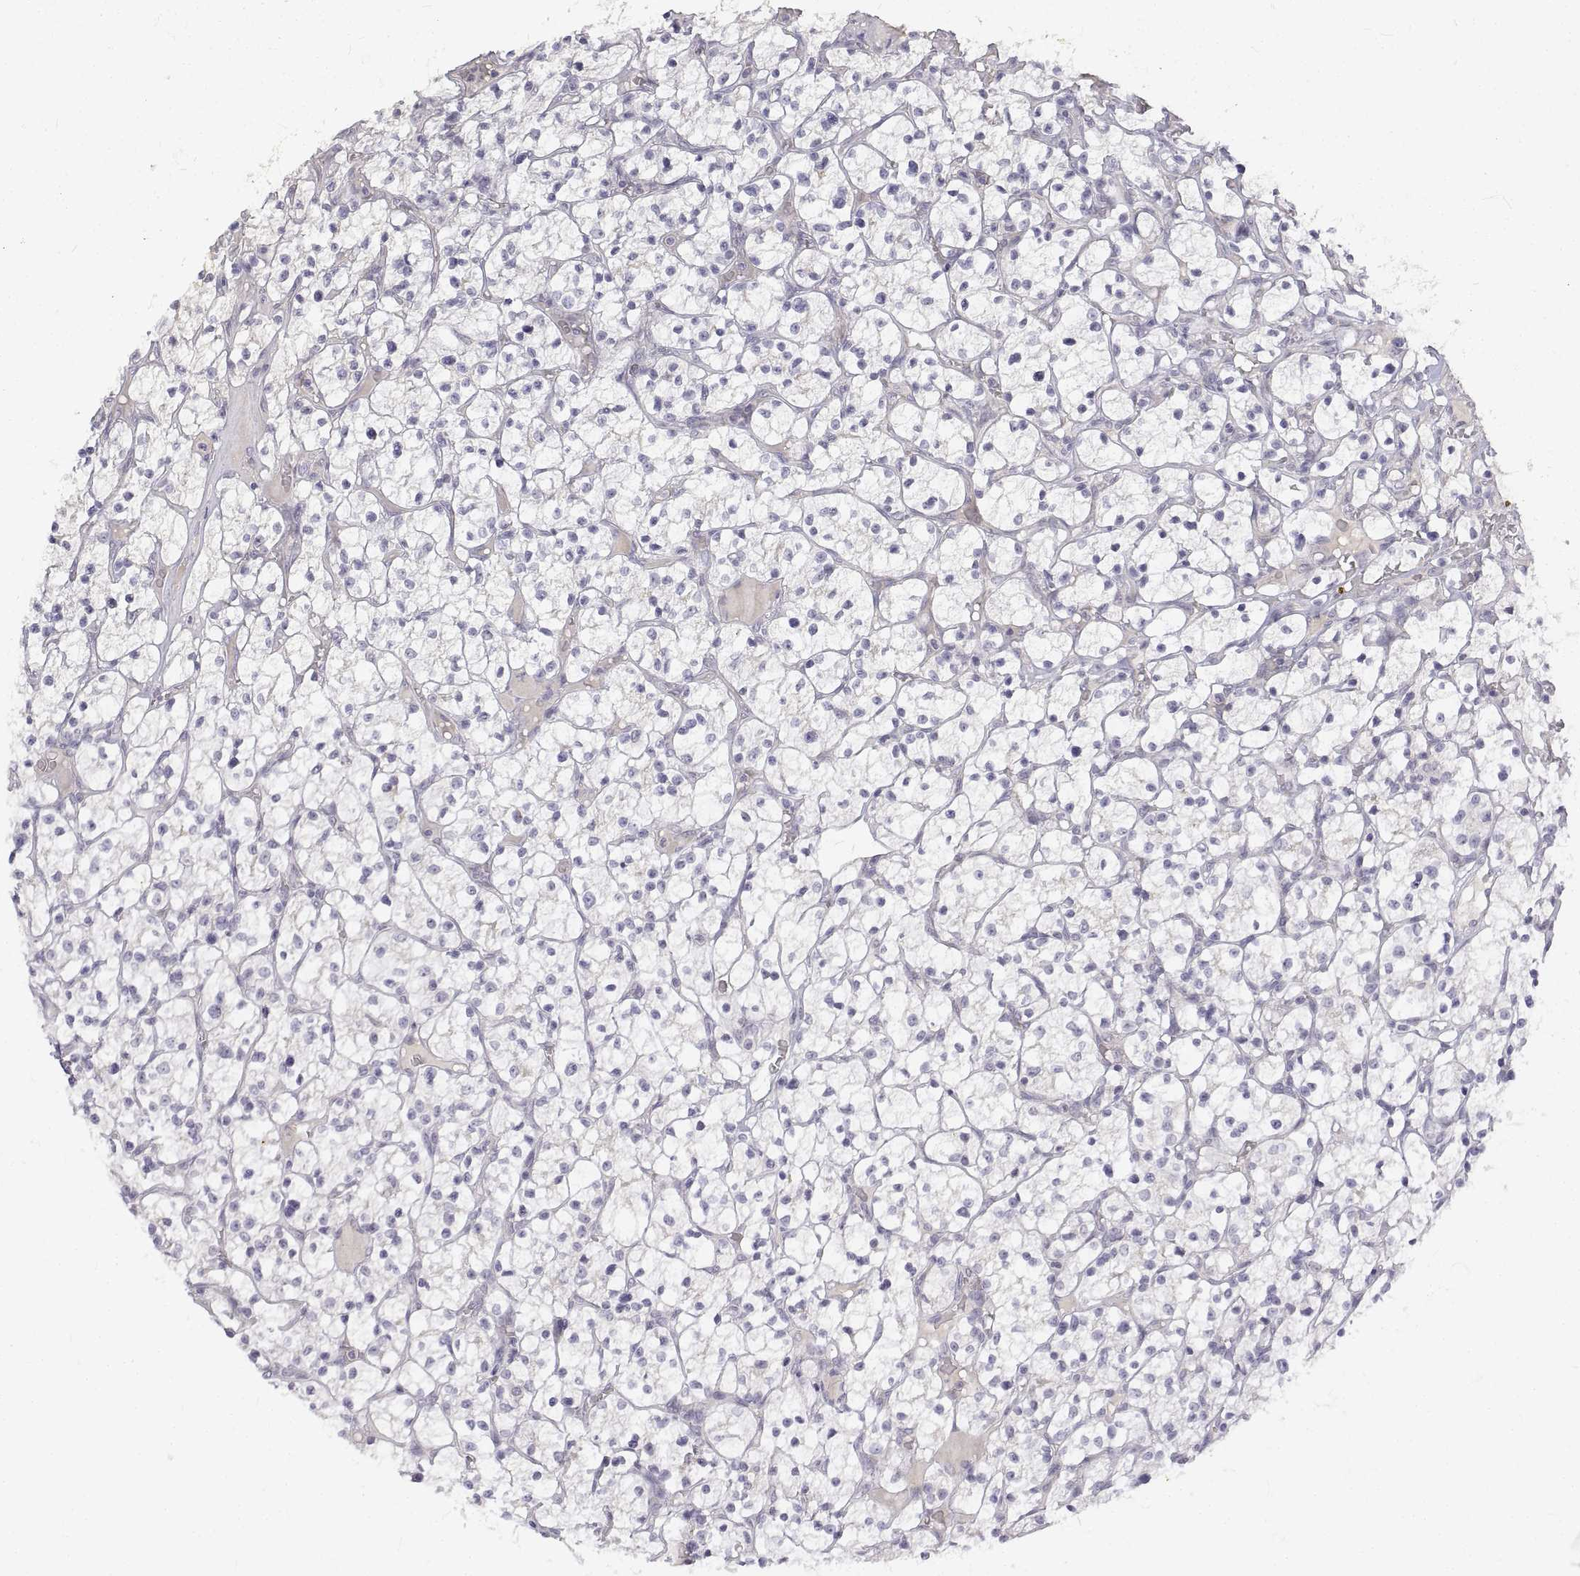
{"staining": {"intensity": "negative", "quantity": "none", "location": "none"}, "tissue": "renal cancer", "cell_type": "Tumor cells", "image_type": "cancer", "snomed": [{"axis": "morphology", "description": "Adenocarcinoma, NOS"}, {"axis": "topography", "description": "Kidney"}], "caption": "Immunohistochemistry image of neoplastic tissue: human renal cancer (adenocarcinoma) stained with DAB displays no significant protein expression in tumor cells. (DAB (3,3'-diaminobenzidine) immunohistochemistry (IHC) with hematoxylin counter stain).", "gene": "ANO2", "patient": {"sex": "female", "age": 64}}